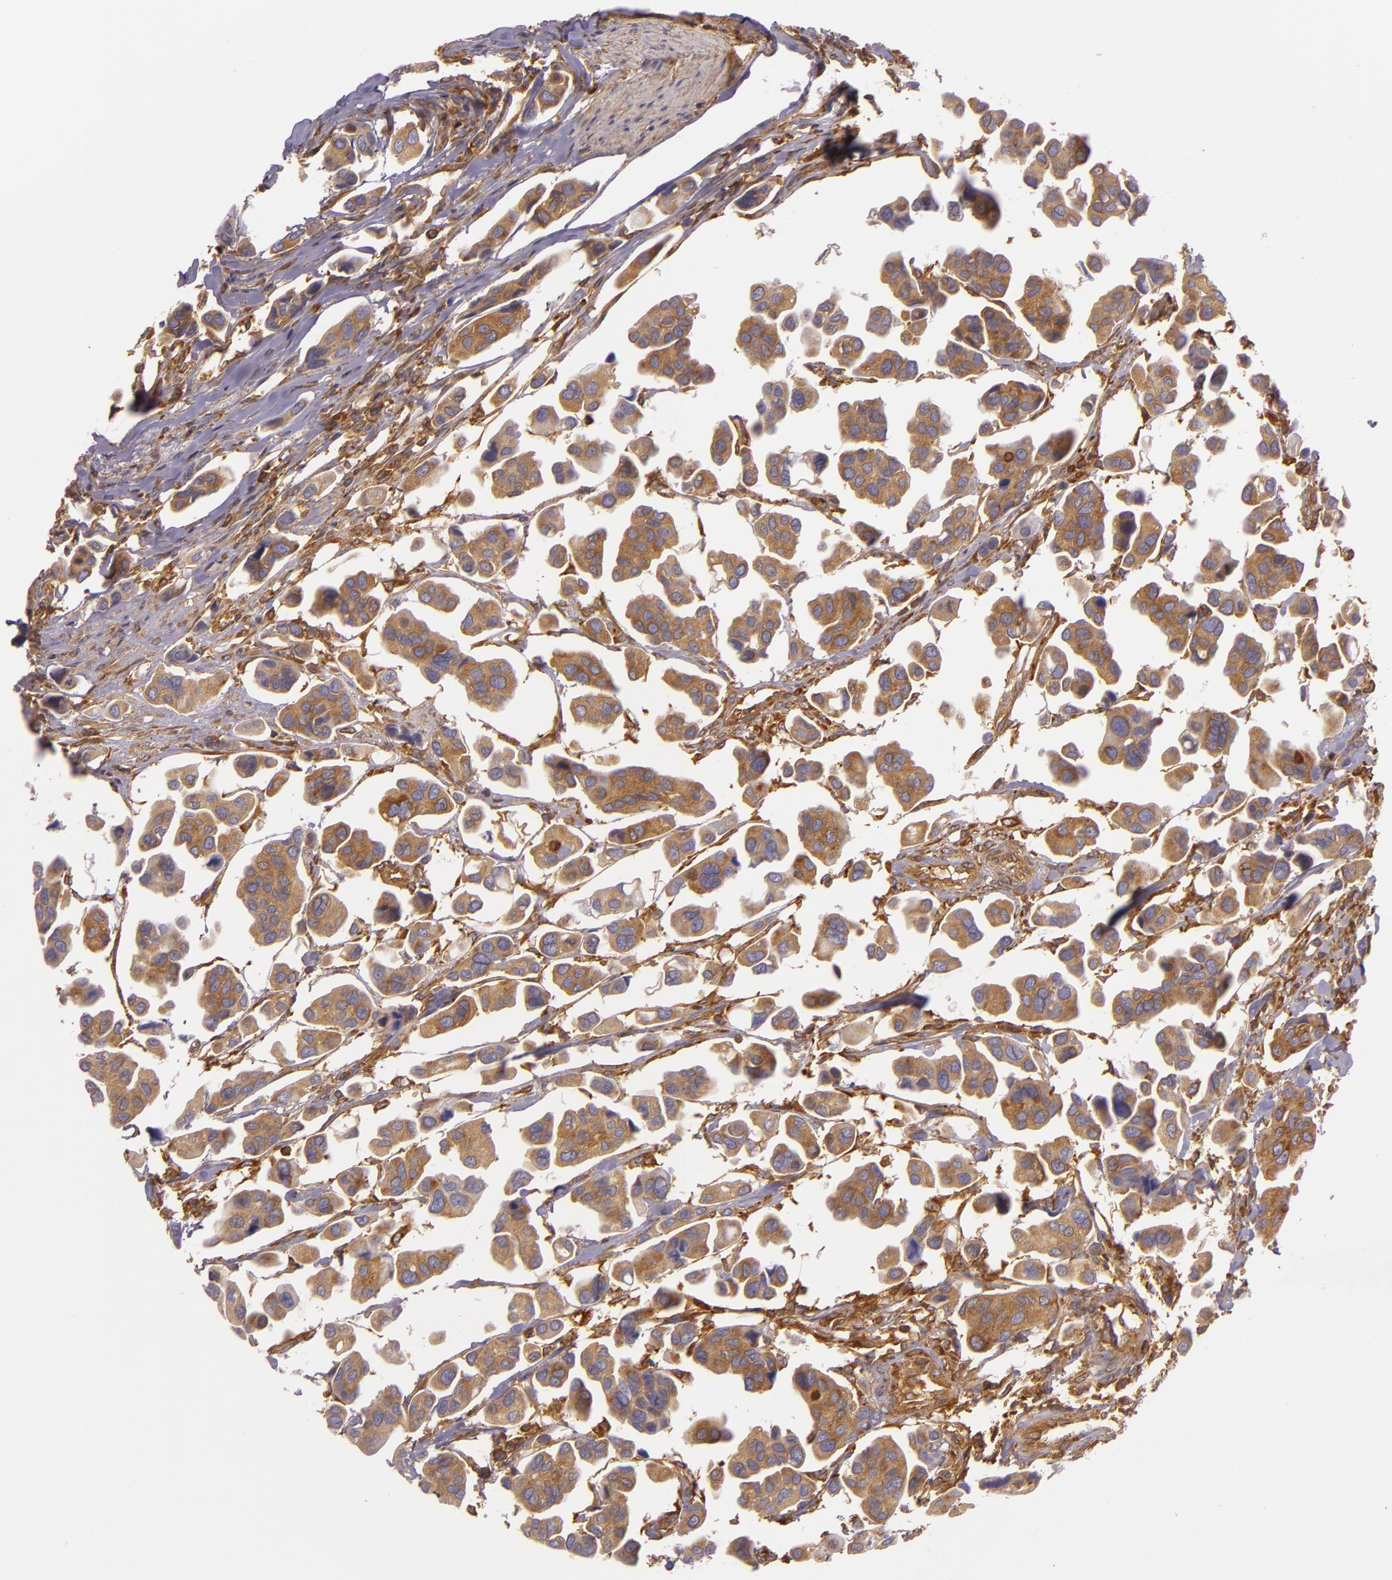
{"staining": {"intensity": "strong", "quantity": ">75%", "location": "cytoplasmic/membranous"}, "tissue": "urothelial cancer", "cell_type": "Tumor cells", "image_type": "cancer", "snomed": [{"axis": "morphology", "description": "Adenocarcinoma, NOS"}, {"axis": "topography", "description": "Urinary bladder"}], "caption": "Immunohistochemistry (IHC) micrograph of adenocarcinoma stained for a protein (brown), which exhibits high levels of strong cytoplasmic/membranous staining in approximately >75% of tumor cells.", "gene": "TLN1", "patient": {"sex": "male", "age": 61}}